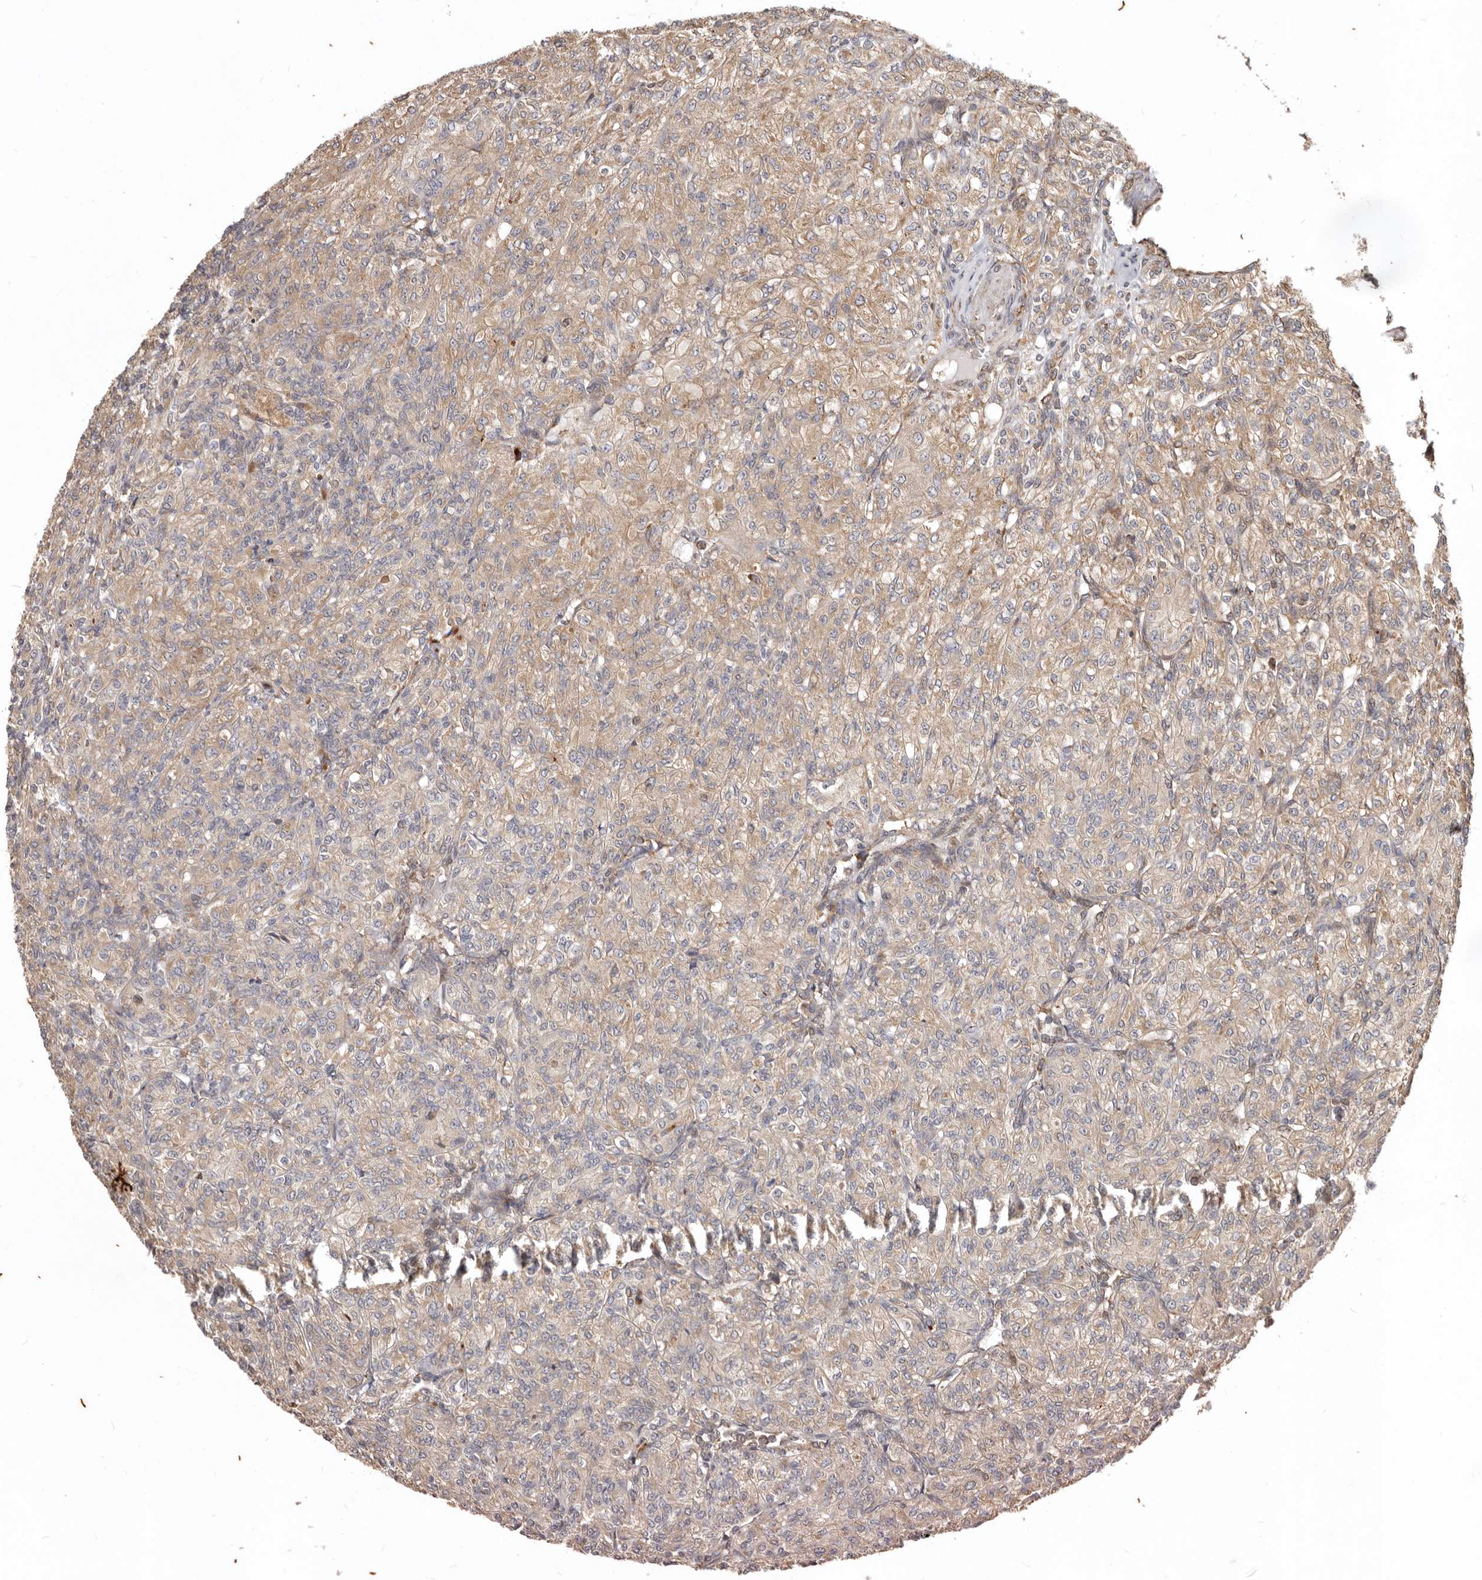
{"staining": {"intensity": "moderate", "quantity": "25%-75%", "location": "cytoplasmic/membranous"}, "tissue": "renal cancer", "cell_type": "Tumor cells", "image_type": "cancer", "snomed": [{"axis": "morphology", "description": "Adenocarcinoma, NOS"}, {"axis": "topography", "description": "Kidney"}], "caption": "Immunohistochemical staining of human adenocarcinoma (renal) reveals medium levels of moderate cytoplasmic/membranous protein positivity in approximately 25%-75% of tumor cells. Nuclei are stained in blue.", "gene": "MRPS10", "patient": {"sex": "male", "age": 77}}